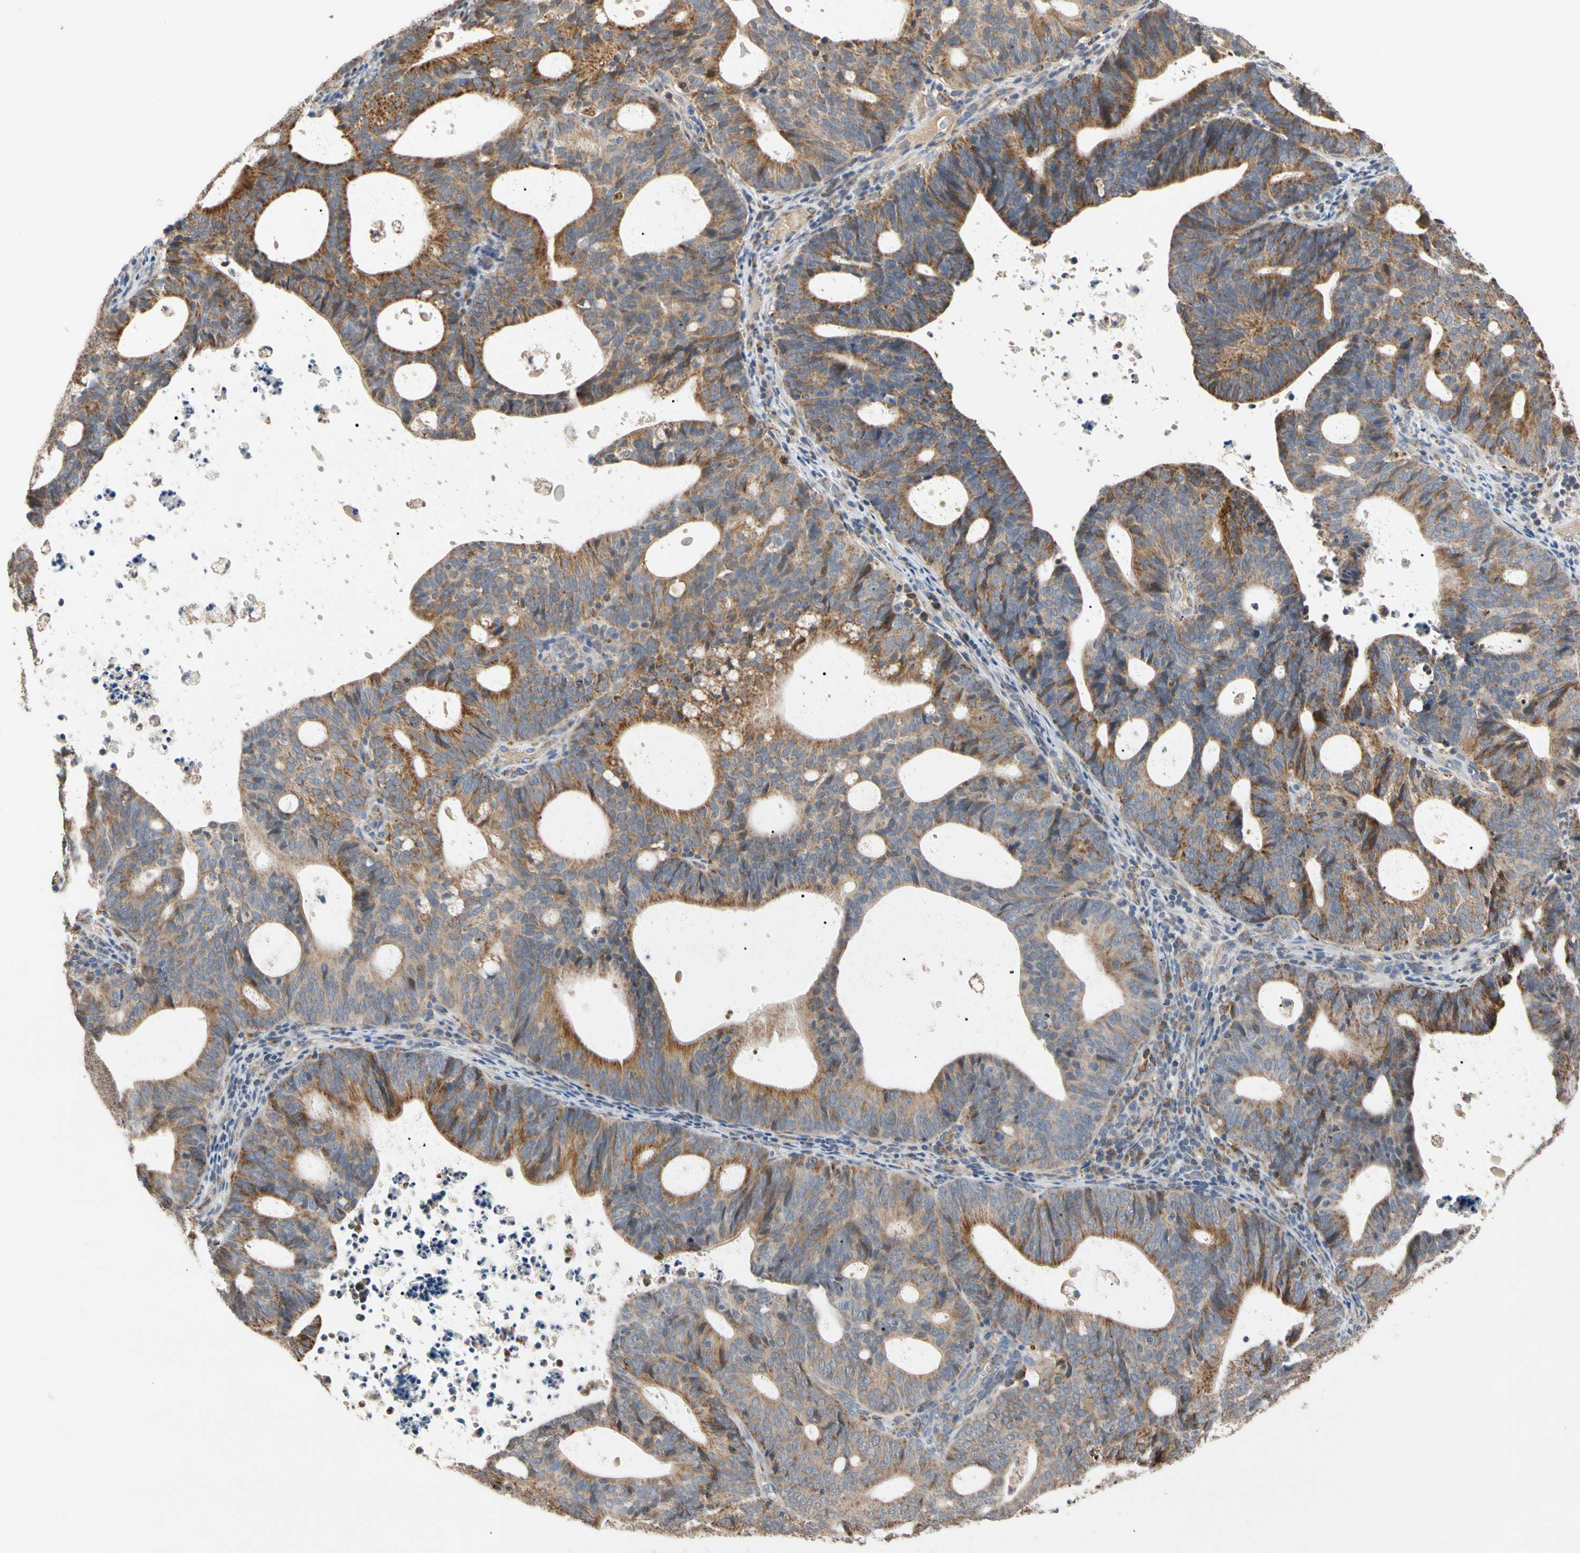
{"staining": {"intensity": "moderate", "quantity": ">75%", "location": "cytoplasmic/membranous"}, "tissue": "endometrial cancer", "cell_type": "Tumor cells", "image_type": "cancer", "snomed": [{"axis": "morphology", "description": "Adenocarcinoma, NOS"}, {"axis": "topography", "description": "Uterus"}], "caption": "Immunohistochemistry photomicrograph of endometrial cancer (adenocarcinoma) stained for a protein (brown), which displays medium levels of moderate cytoplasmic/membranous positivity in about >75% of tumor cells.", "gene": "GPD2", "patient": {"sex": "female", "age": 83}}